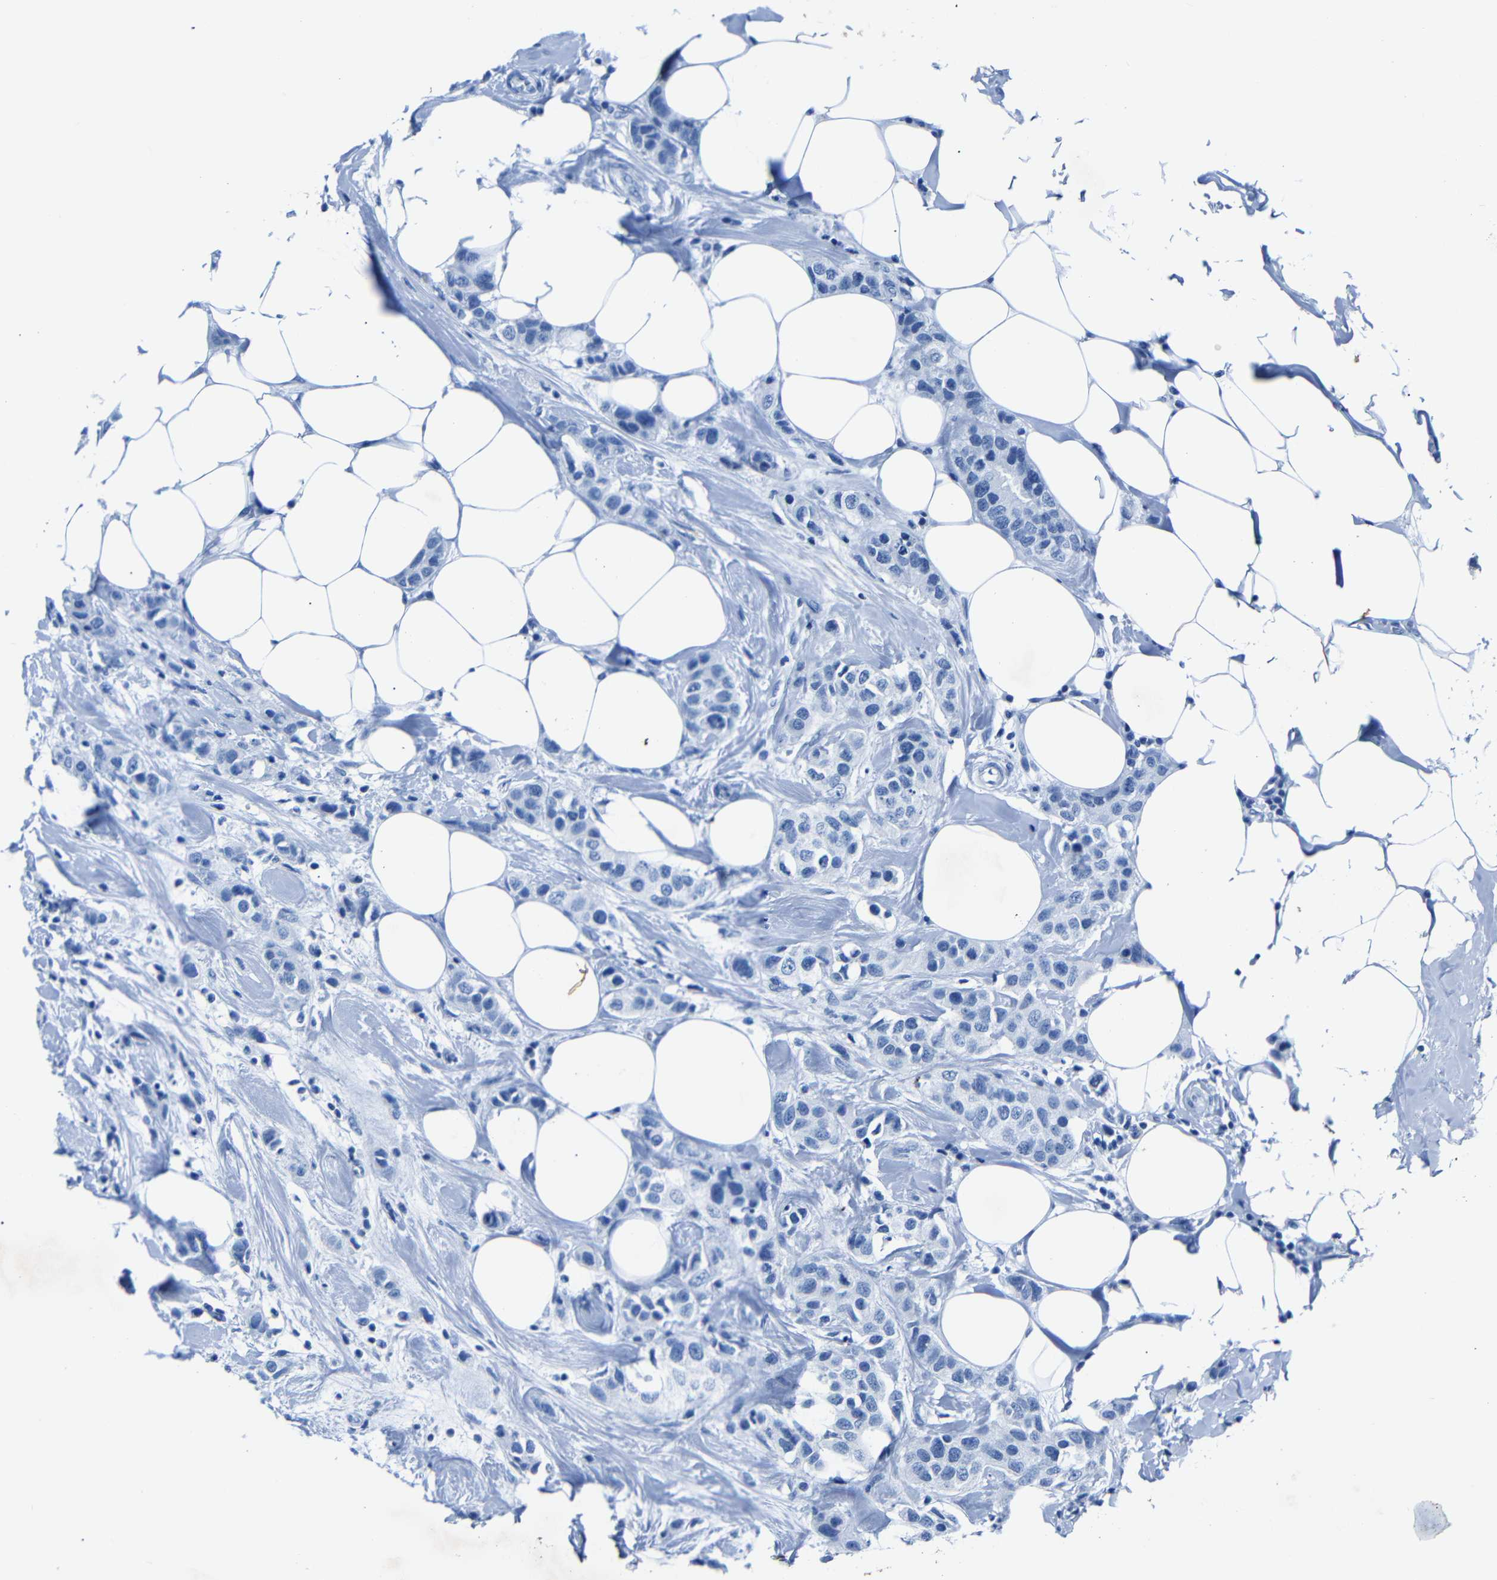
{"staining": {"intensity": "negative", "quantity": "none", "location": "none"}, "tissue": "breast cancer", "cell_type": "Tumor cells", "image_type": "cancer", "snomed": [{"axis": "morphology", "description": "Normal tissue, NOS"}, {"axis": "morphology", "description": "Duct carcinoma"}, {"axis": "topography", "description": "Breast"}], "caption": "A high-resolution micrograph shows immunohistochemistry (IHC) staining of breast cancer (intraductal carcinoma), which shows no significant positivity in tumor cells.", "gene": "CLDN11", "patient": {"sex": "female", "age": 50}}